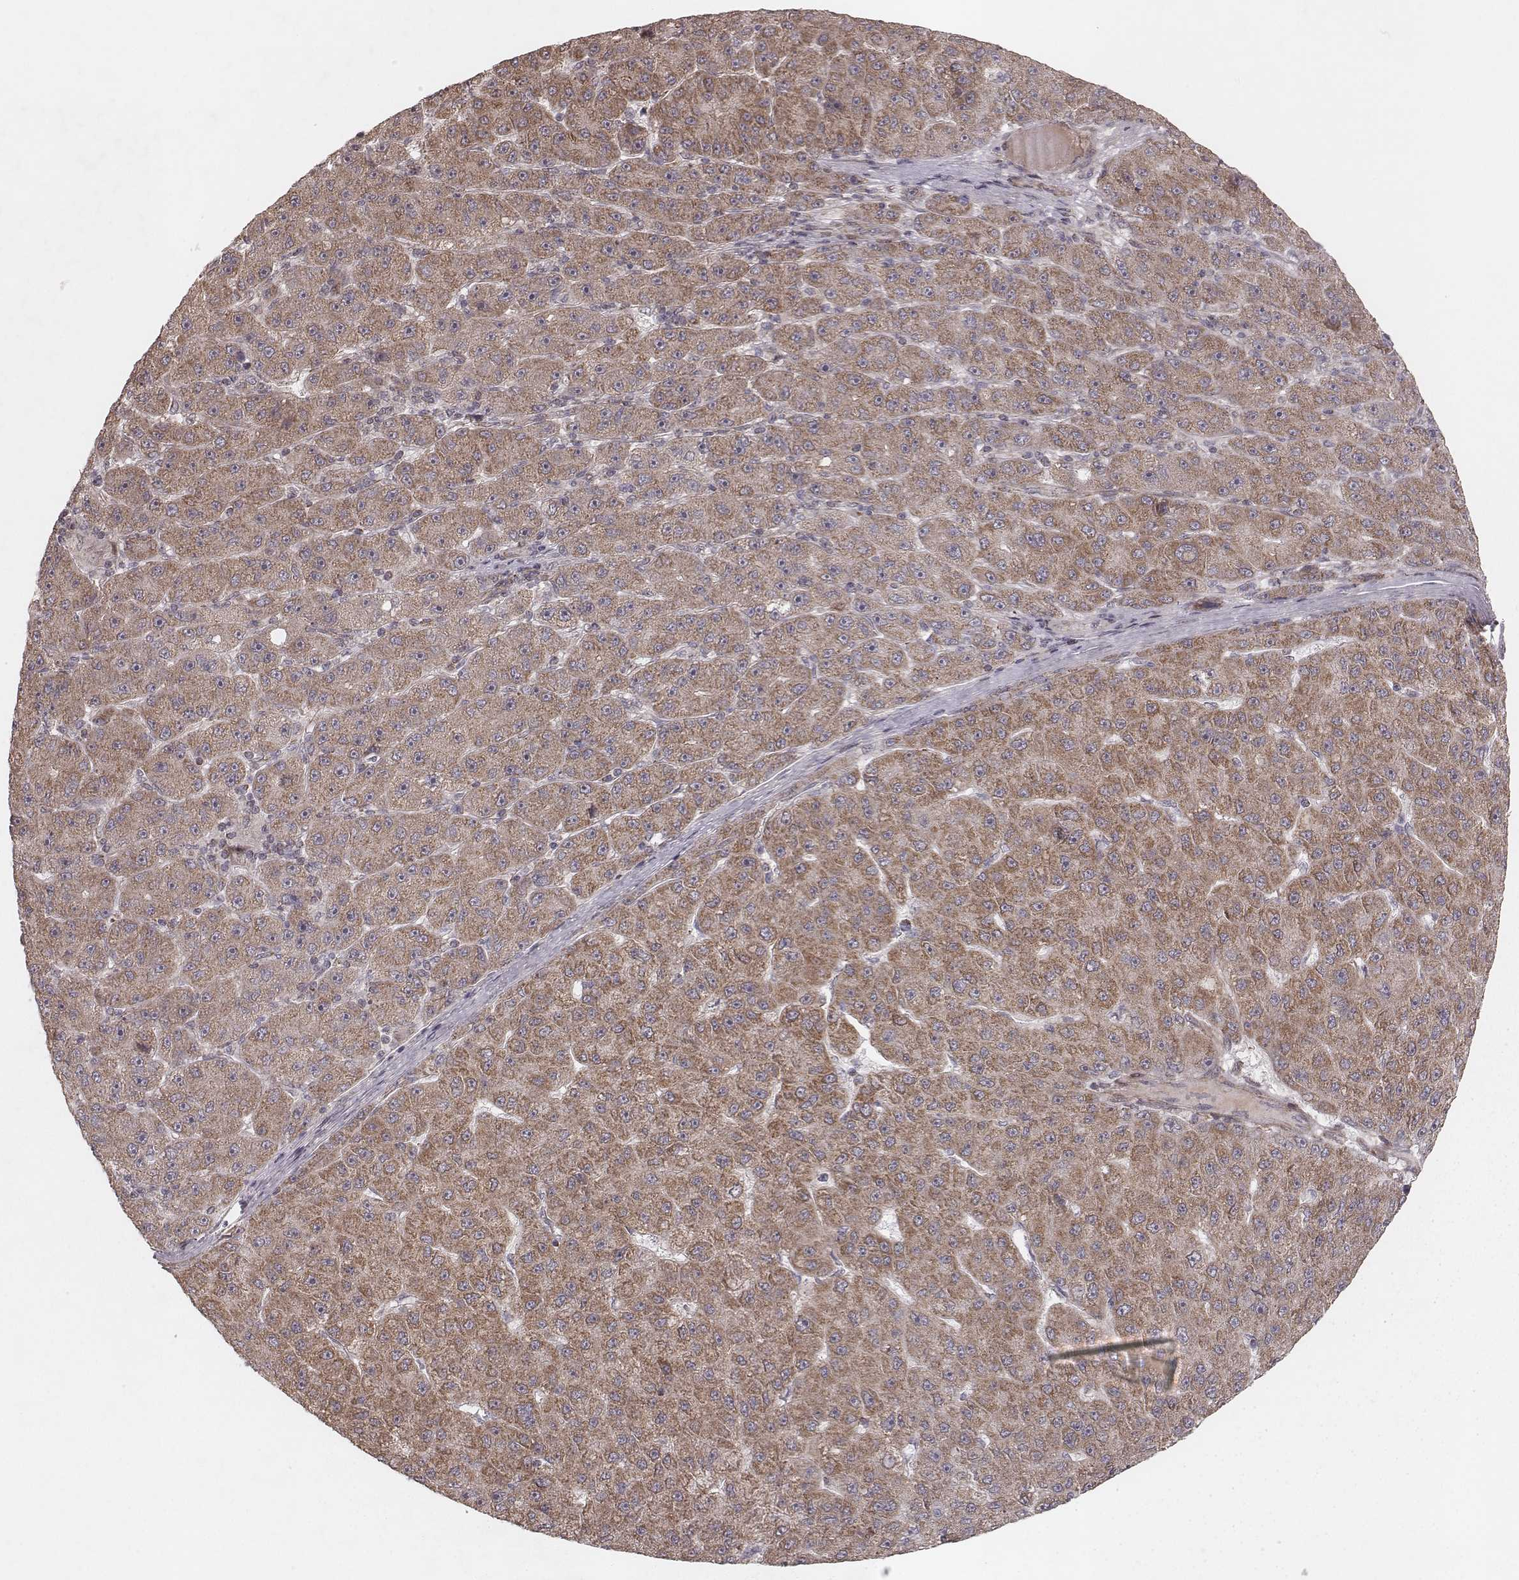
{"staining": {"intensity": "moderate", "quantity": ">75%", "location": "cytoplasmic/membranous"}, "tissue": "liver cancer", "cell_type": "Tumor cells", "image_type": "cancer", "snomed": [{"axis": "morphology", "description": "Carcinoma, Hepatocellular, NOS"}, {"axis": "topography", "description": "Liver"}], "caption": "Liver cancer stained for a protein (brown) displays moderate cytoplasmic/membranous positive positivity in about >75% of tumor cells.", "gene": "NDUFA7", "patient": {"sex": "male", "age": 67}}